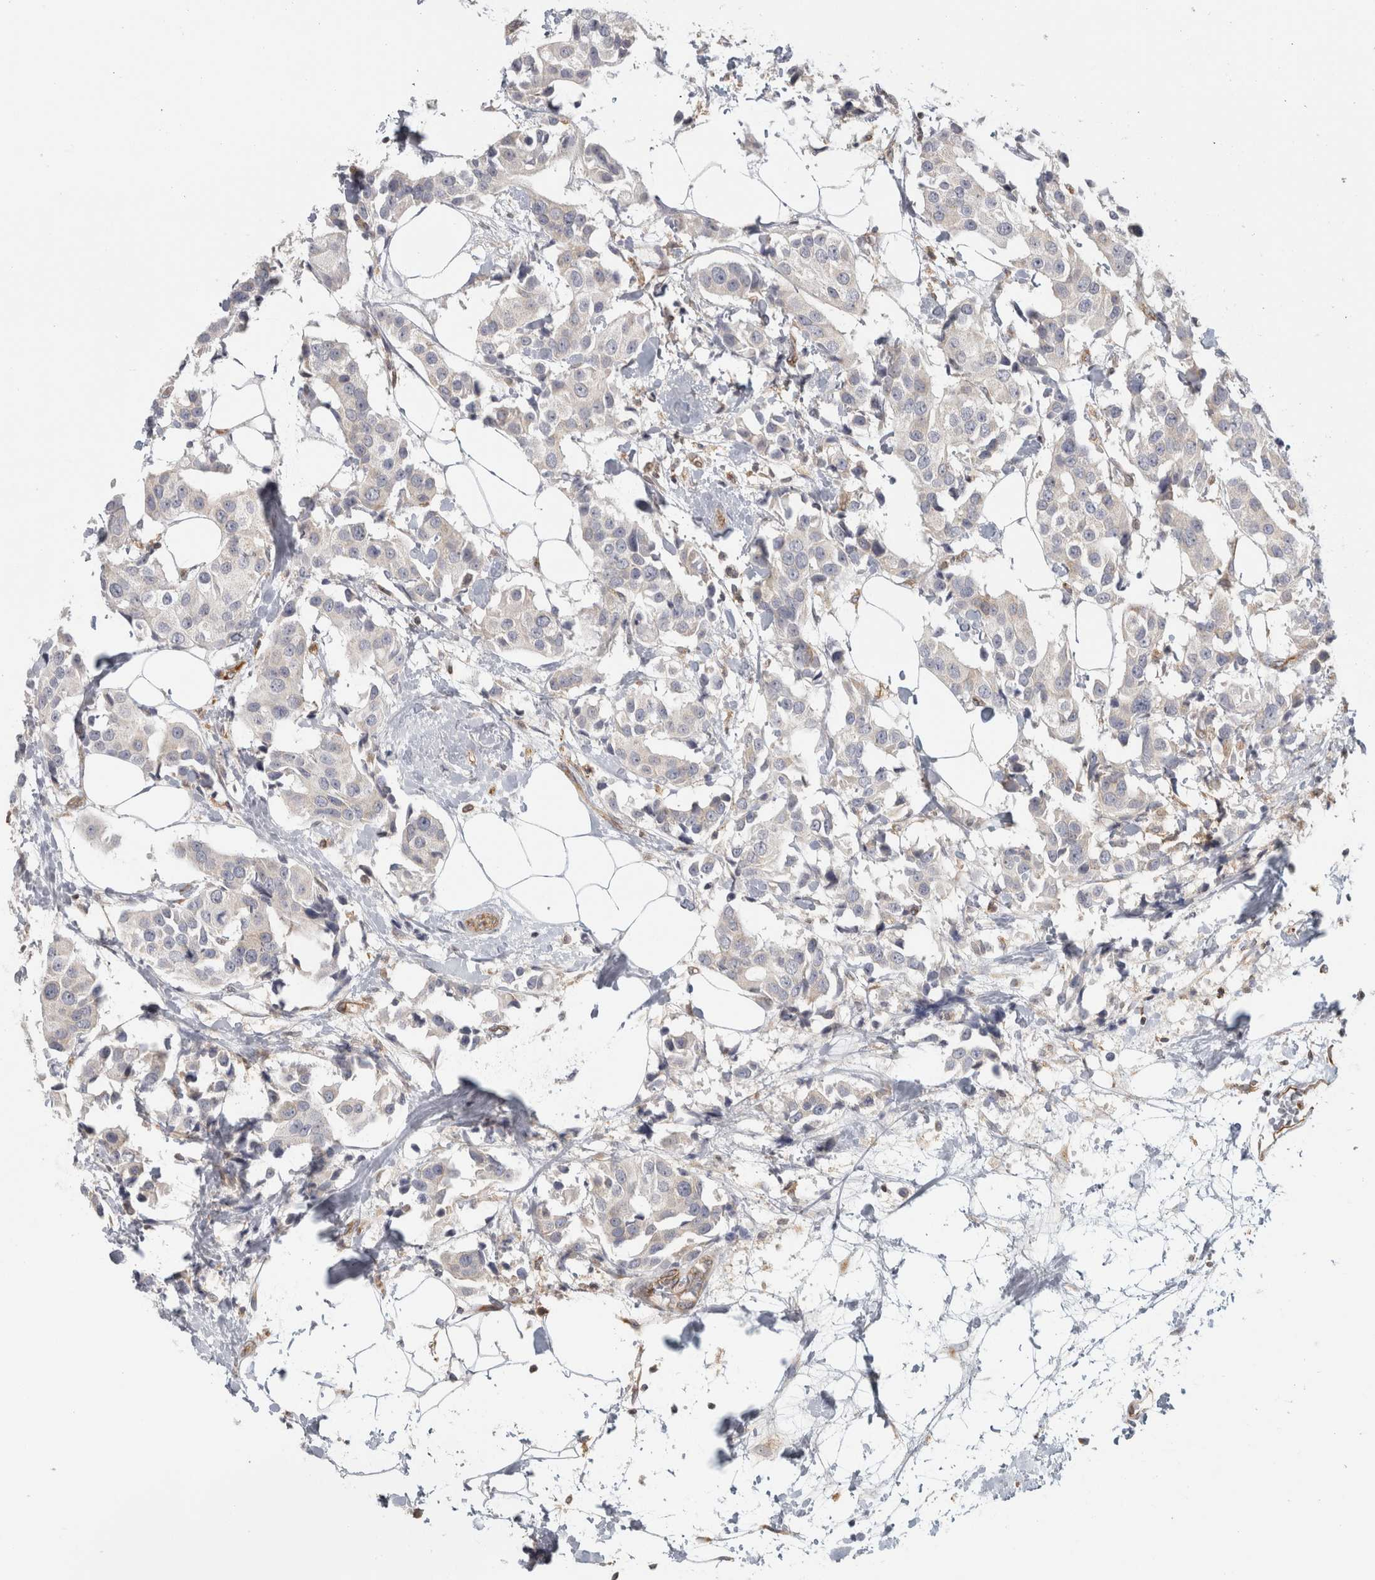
{"staining": {"intensity": "negative", "quantity": "none", "location": "none"}, "tissue": "breast cancer", "cell_type": "Tumor cells", "image_type": "cancer", "snomed": [{"axis": "morphology", "description": "Normal tissue, NOS"}, {"axis": "morphology", "description": "Duct carcinoma"}, {"axis": "topography", "description": "Breast"}], "caption": "High power microscopy photomicrograph of an immunohistochemistry (IHC) histopathology image of breast cancer, revealing no significant staining in tumor cells.", "gene": "HLA-E", "patient": {"sex": "female", "age": 39}}